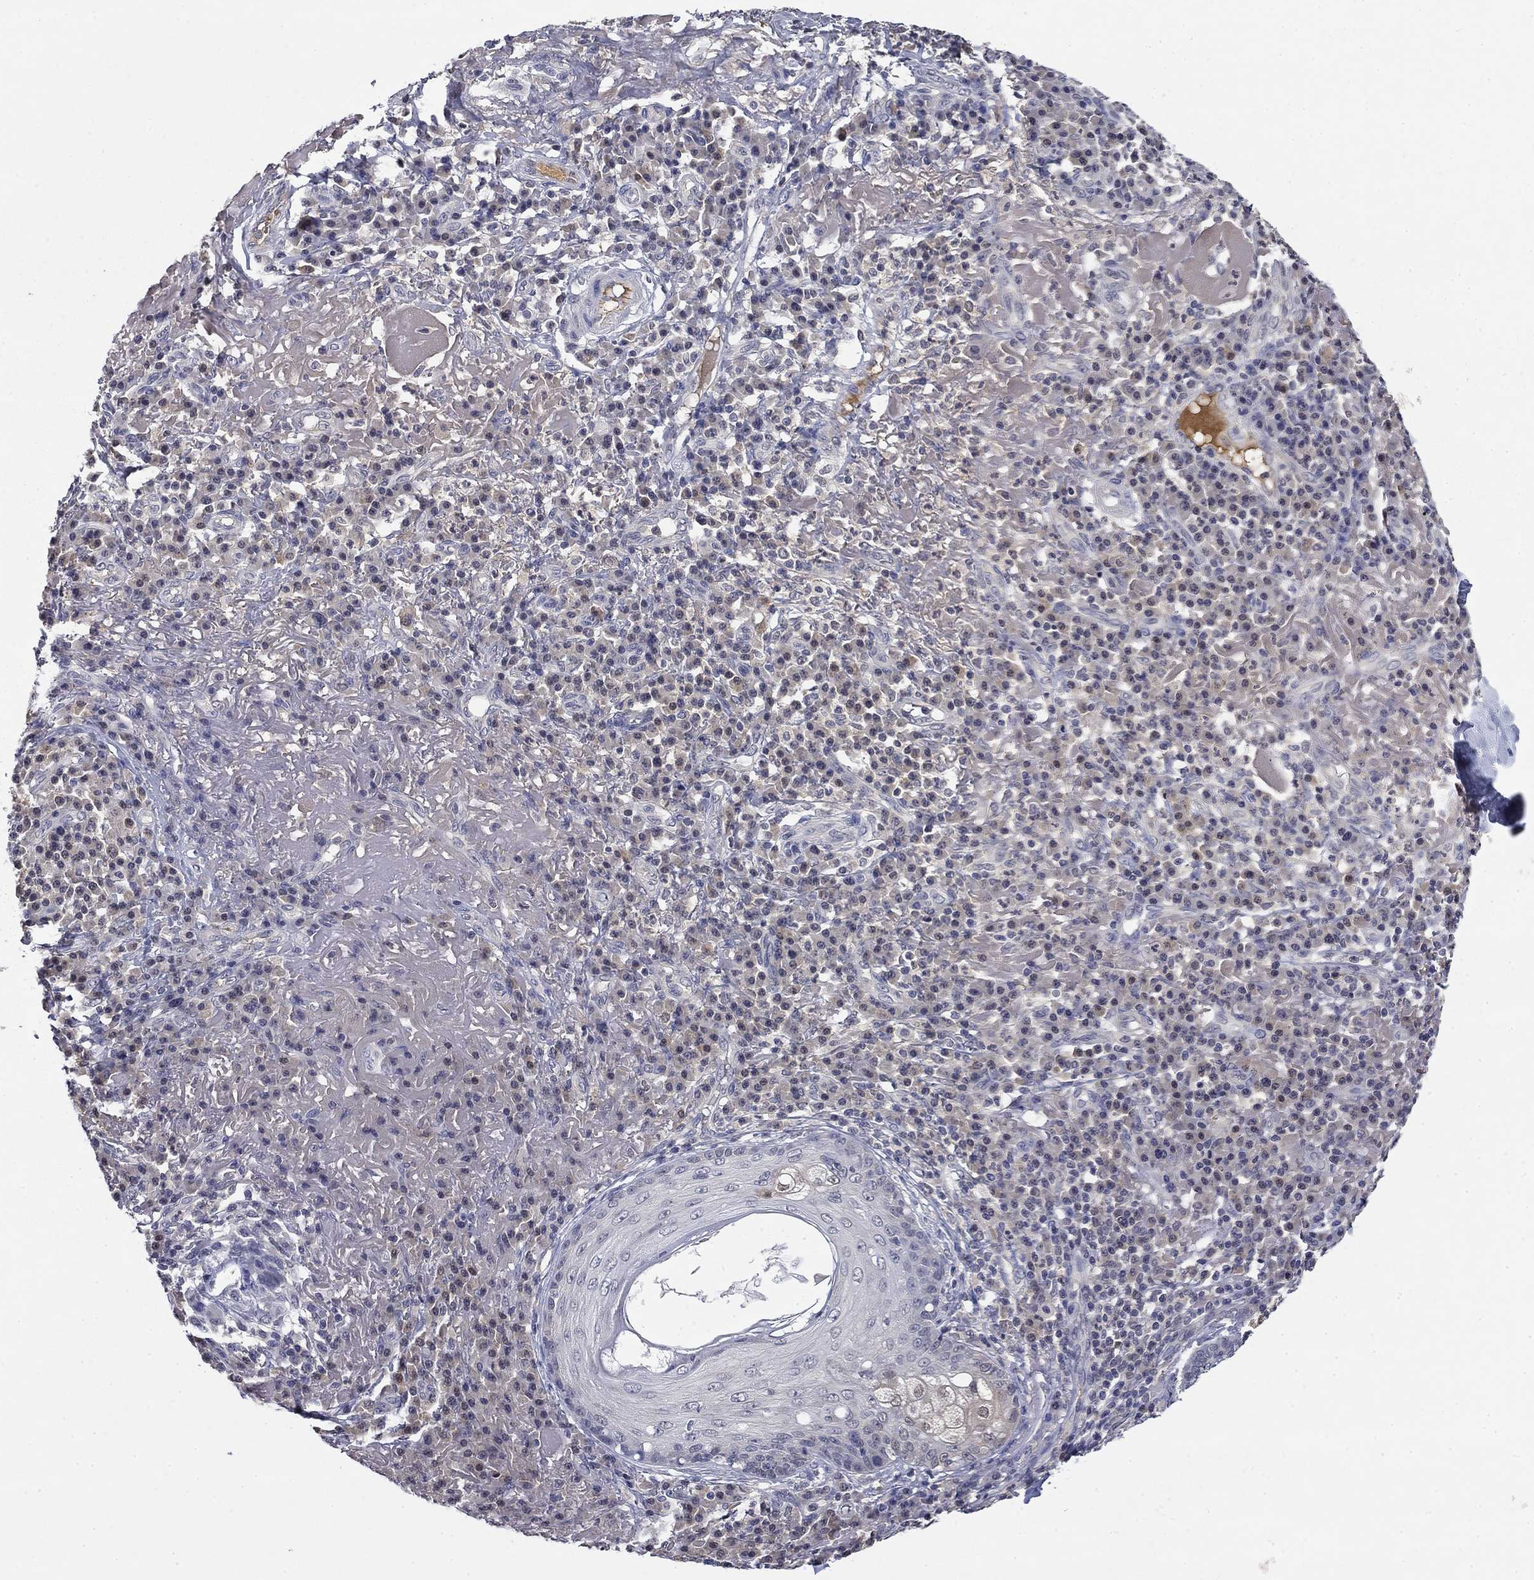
{"staining": {"intensity": "negative", "quantity": "none", "location": "none"}, "tissue": "skin cancer", "cell_type": "Tumor cells", "image_type": "cancer", "snomed": [{"axis": "morphology", "description": "Squamous cell carcinoma, NOS"}, {"axis": "topography", "description": "Skin"}], "caption": "DAB (3,3'-diaminobenzidine) immunohistochemical staining of human skin cancer displays no significant staining in tumor cells.", "gene": "DDTL", "patient": {"sex": "male", "age": 92}}